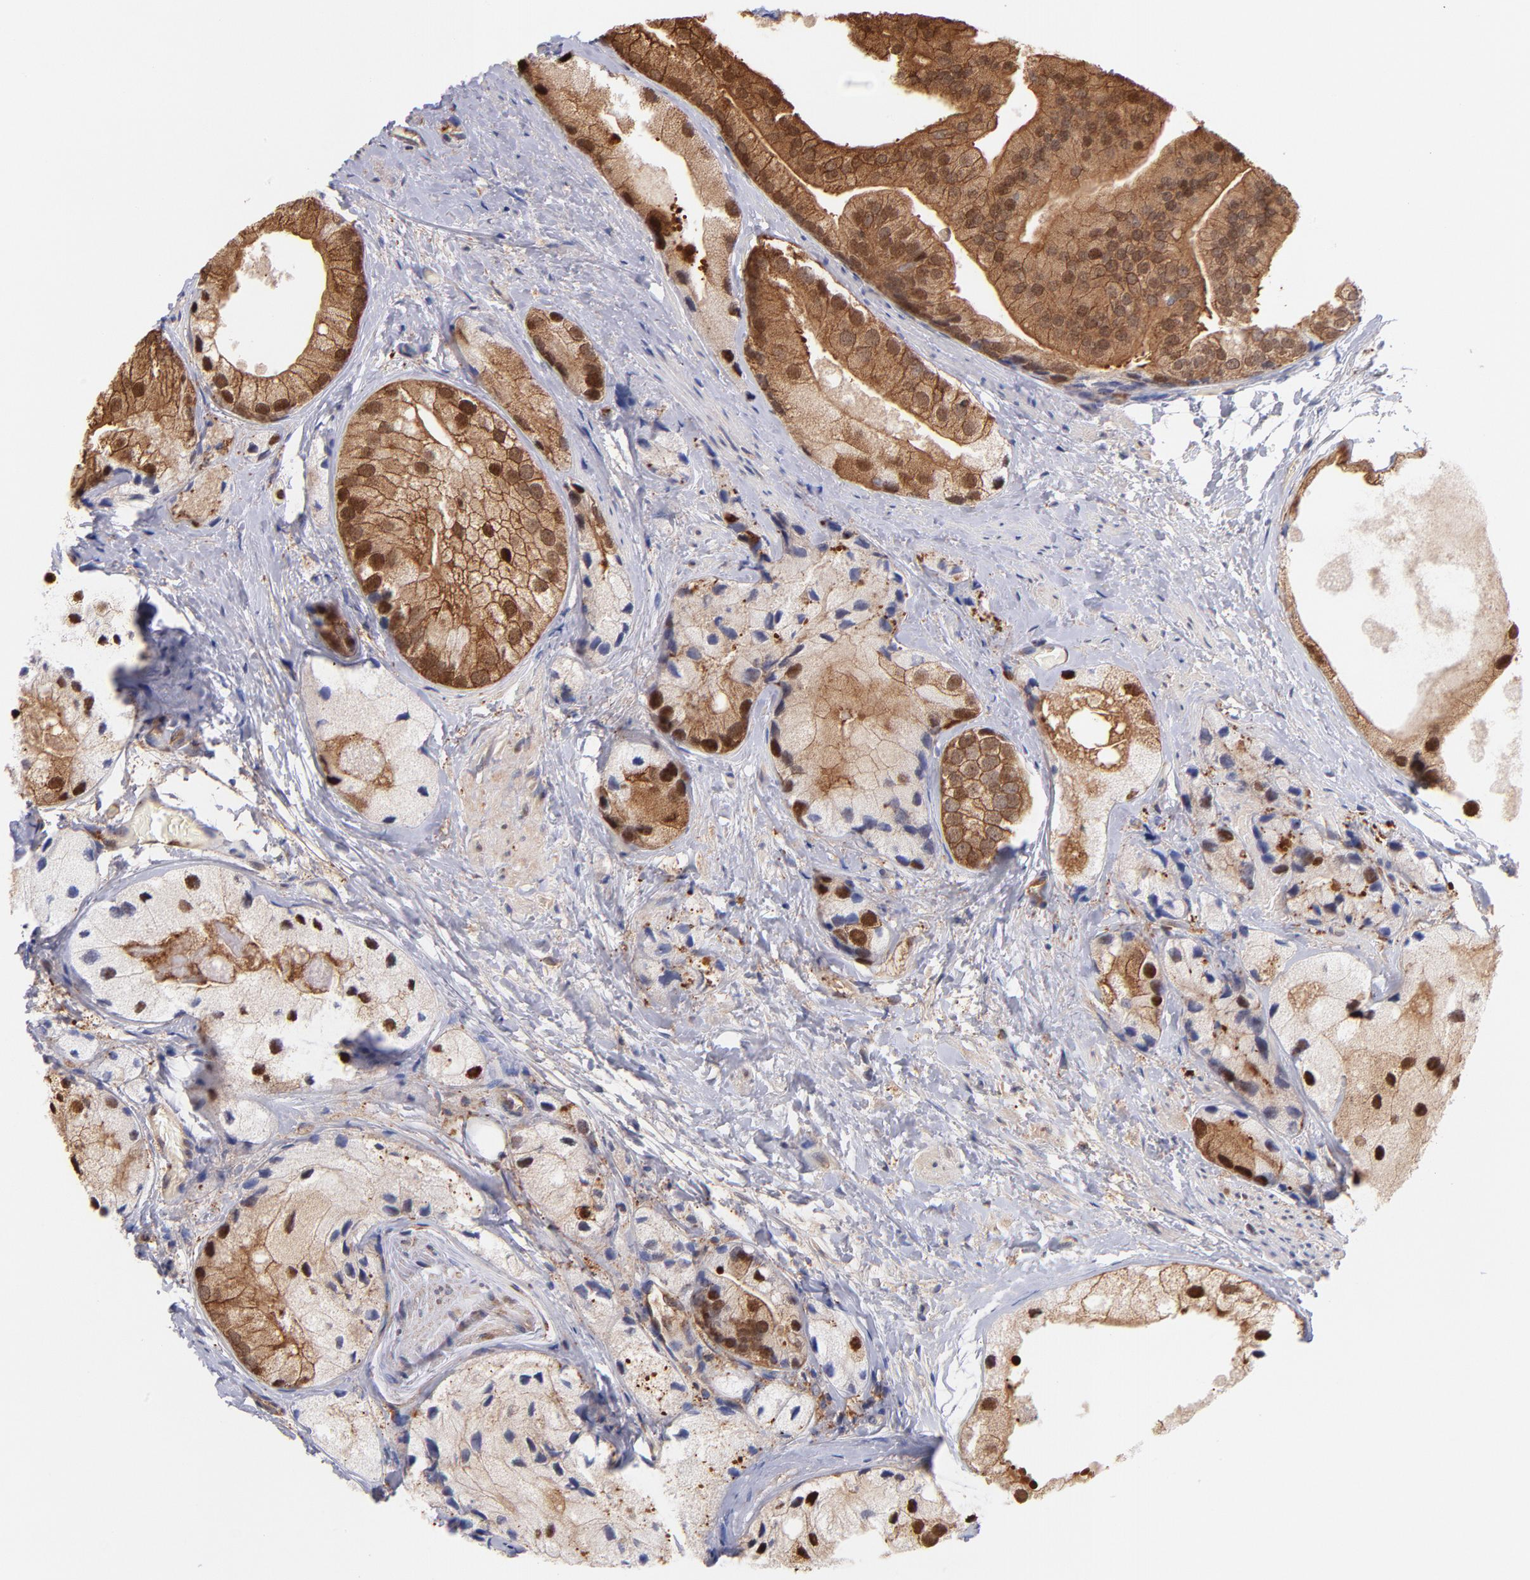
{"staining": {"intensity": "moderate", "quantity": ">75%", "location": "cytoplasmic/membranous,nuclear"}, "tissue": "prostate cancer", "cell_type": "Tumor cells", "image_type": "cancer", "snomed": [{"axis": "morphology", "description": "Adenocarcinoma, Low grade"}, {"axis": "topography", "description": "Prostate"}], "caption": "Immunohistochemistry micrograph of low-grade adenocarcinoma (prostate) stained for a protein (brown), which shows medium levels of moderate cytoplasmic/membranous and nuclear positivity in about >75% of tumor cells.", "gene": "YWHAB", "patient": {"sex": "male", "age": 69}}